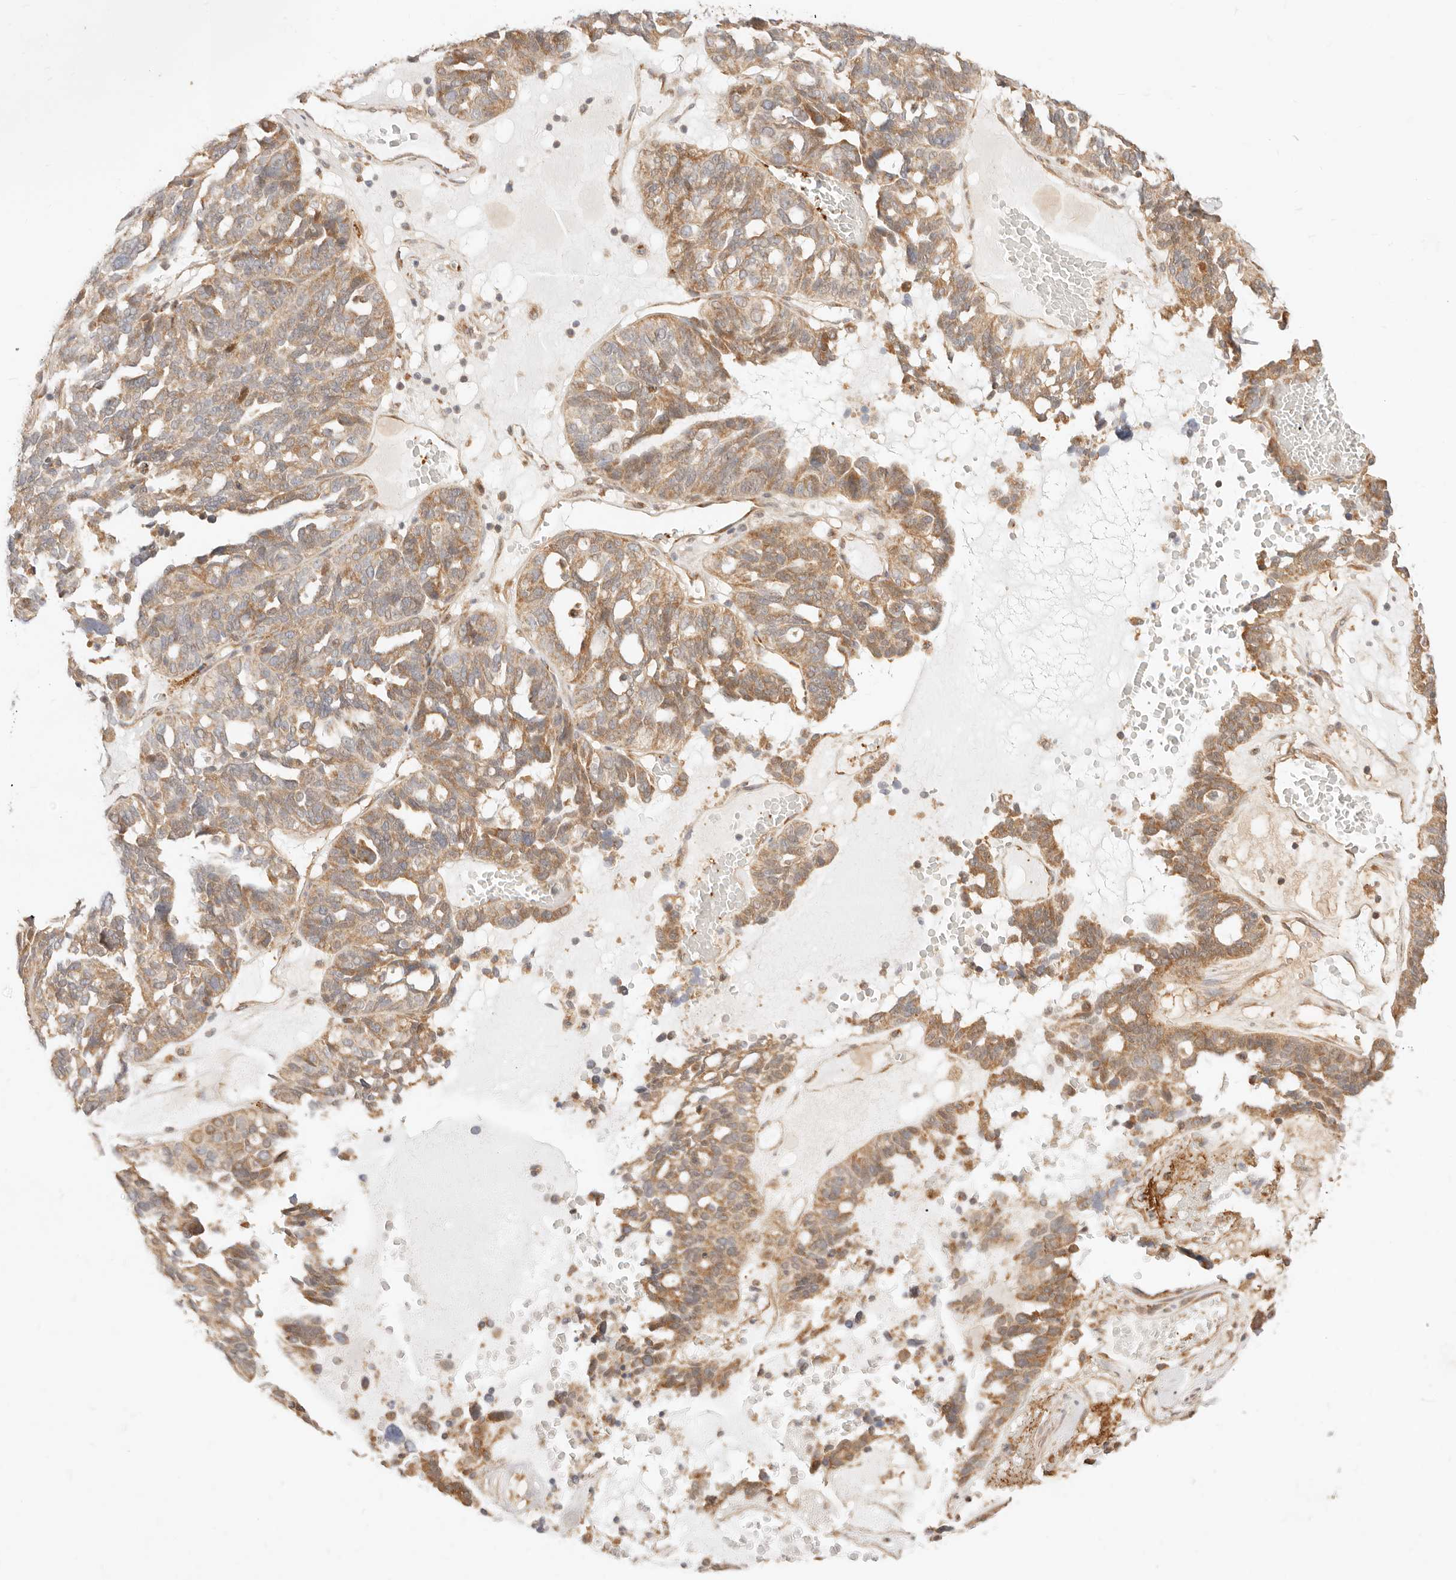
{"staining": {"intensity": "moderate", "quantity": ">75%", "location": "cytoplasmic/membranous"}, "tissue": "ovarian cancer", "cell_type": "Tumor cells", "image_type": "cancer", "snomed": [{"axis": "morphology", "description": "Cystadenocarcinoma, serous, NOS"}, {"axis": "topography", "description": "Ovary"}], "caption": "High-magnification brightfield microscopy of serous cystadenocarcinoma (ovarian) stained with DAB (brown) and counterstained with hematoxylin (blue). tumor cells exhibit moderate cytoplasmic/membranous staining is seen in approximately>75% of cells.", "gene": "UBXN10", "patient": {"sex": "female", "age": 59}}